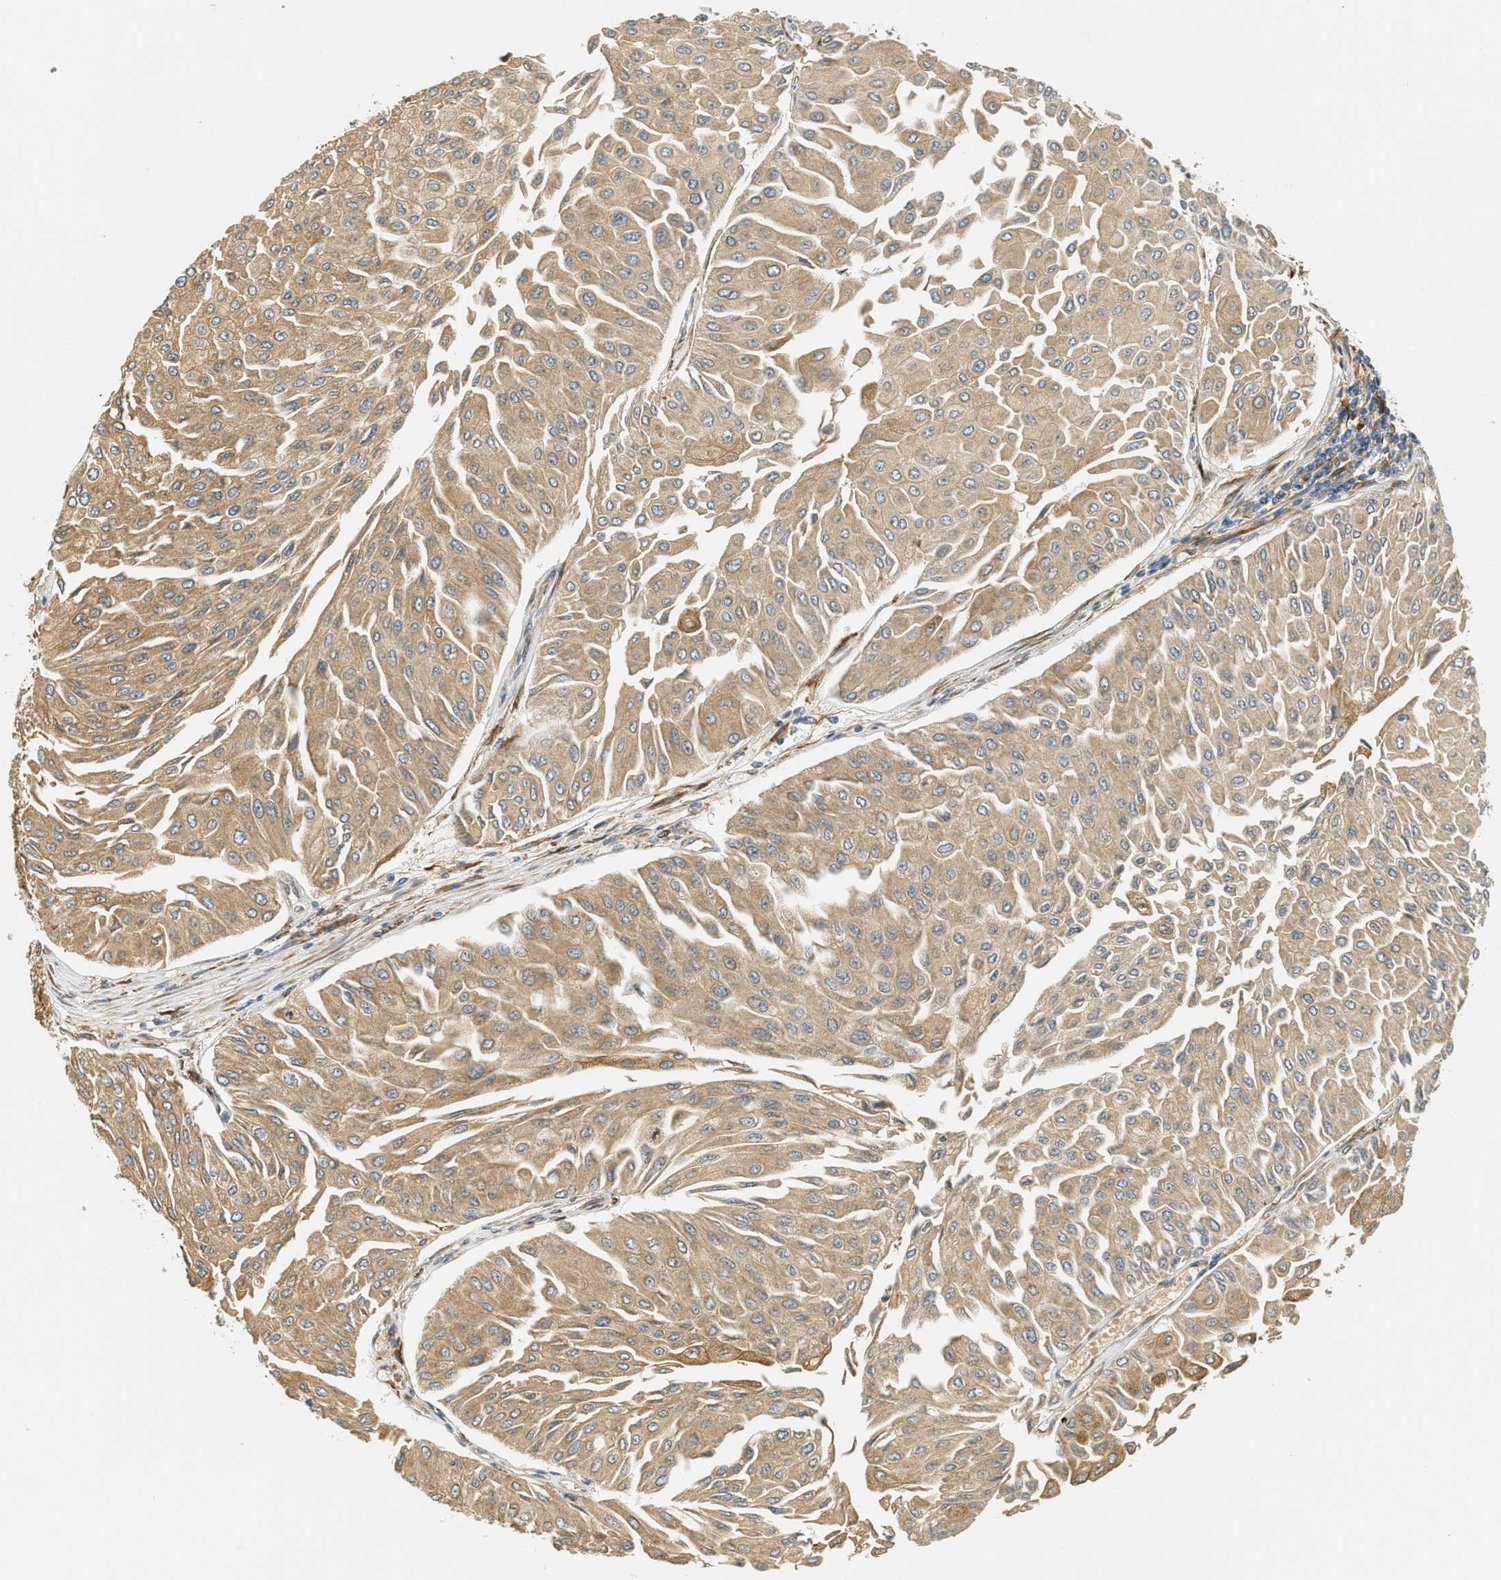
{"staining": {"intensity": "moderate", "quantity": ">75%", "location": "cytoplasmic/membranous"}, "tissue": "urothelial cancer", "cell_type": "Tumor cells", "image_type": "cancer", "snomed": [{"axis": "morphology", "description": "Urothelial carcinoma, Low grade"}, {"axis": "topography", "description": "Urinary bladder"}], "caption": "Urothelial cancer tissue shows moderate cytoplasmic/membranous positivity in approximately >75% of tumor cells, visualized by immunohistochemistry.", "gene": "PDK1", "patient": {"sex": "male", "age": 67}}